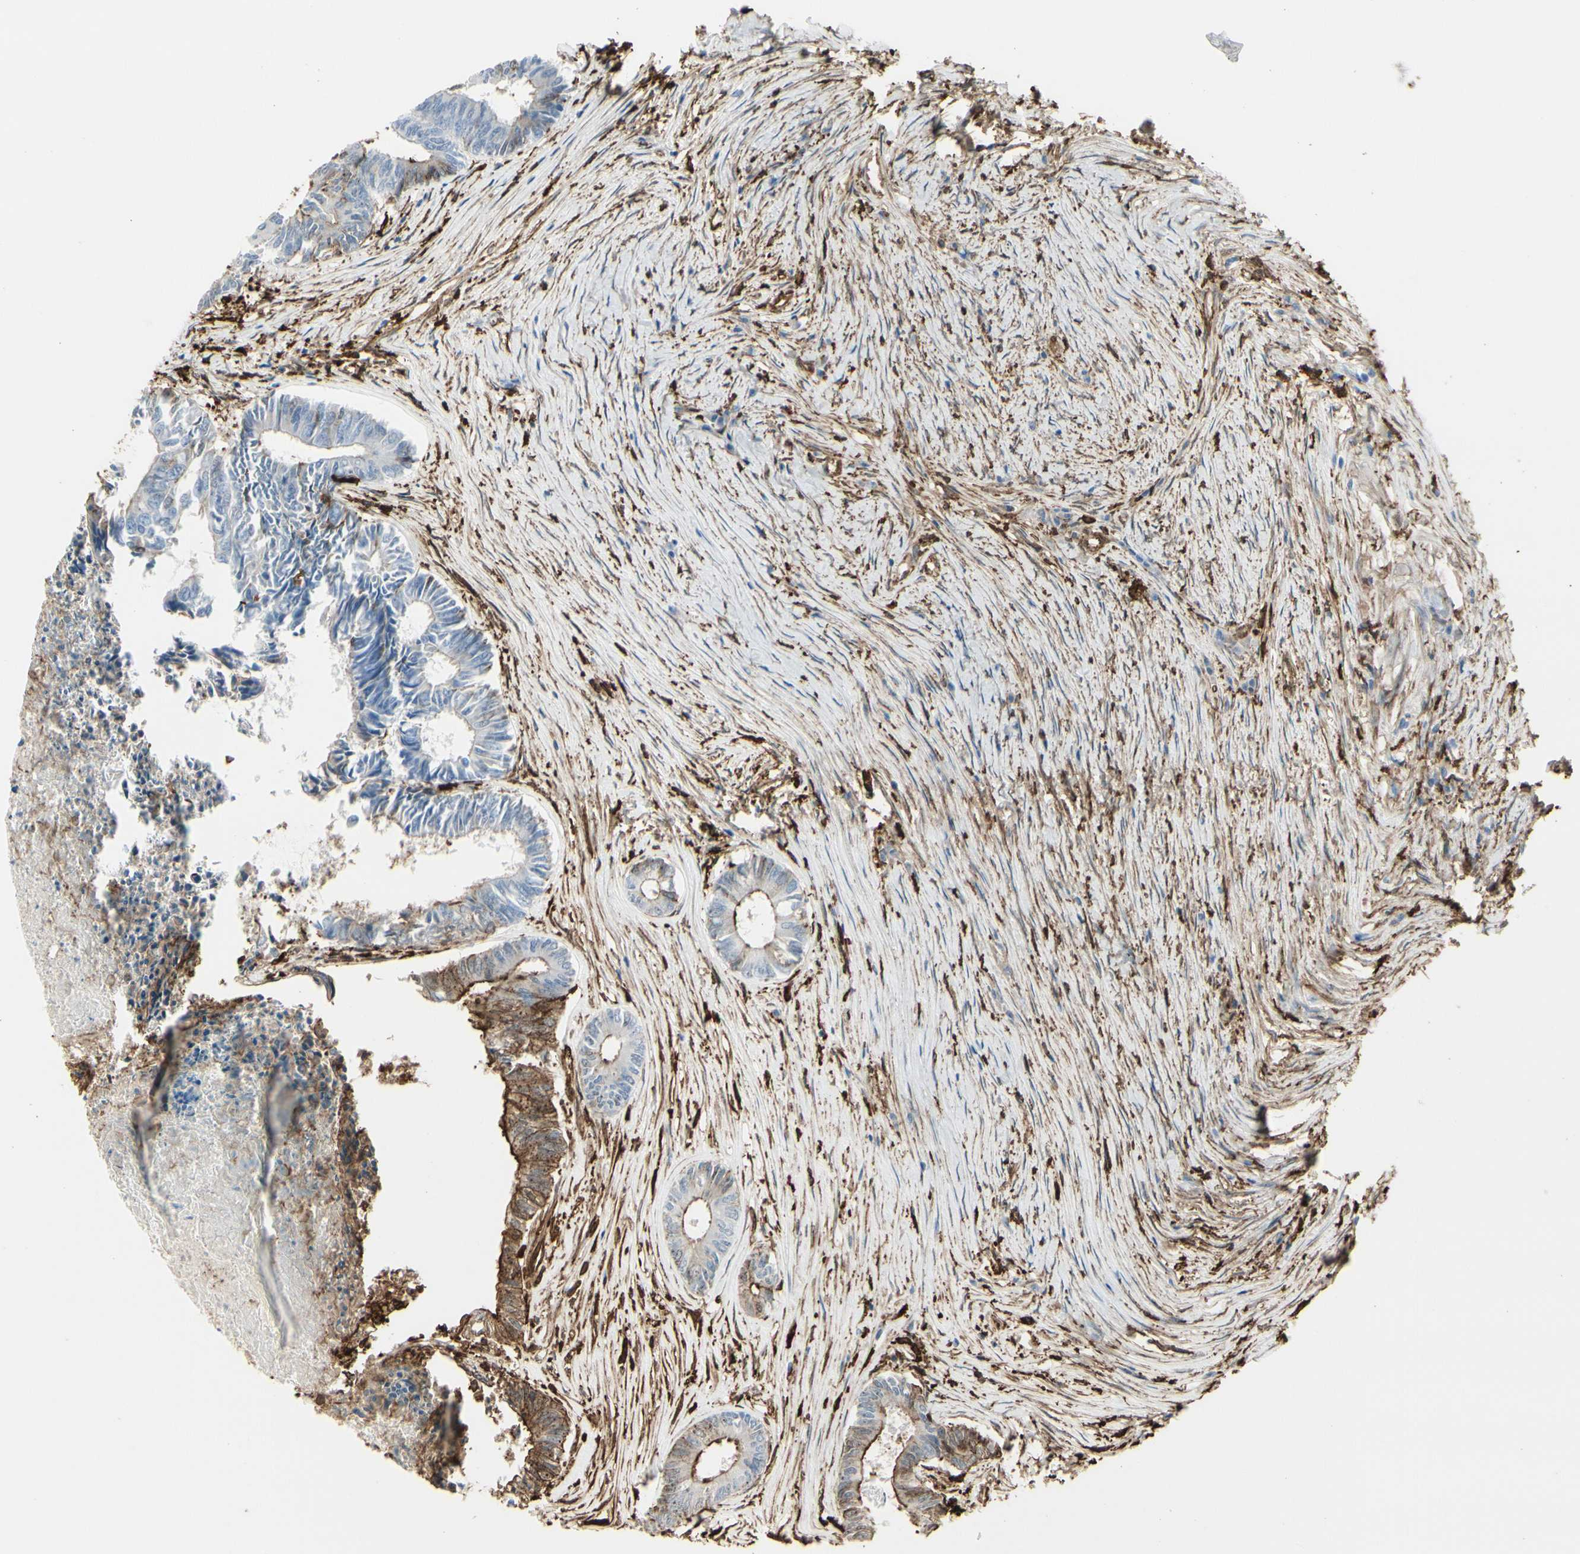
{"staining": {"intensity": "negative", "quantity": "none", "location": "none"}, "tissue": "colorectal cancer", "cell_type": "Tumor cells", "image_type": "cancer", "snomed": [{"axis": "morphology", "description": "Adenocarcinoma, NOS"}, {"axis": "topography", "description": "Rectum"}], "caption": "High magnification brightfield microscopy of colorectal adenocarcinoma stained with DAB (3,3'-diaminobenzidine) (brown) and counterstained with hematoxylin (blue): tumor cells show no significant expression. (Immunohistochemistry (ihc), brightfield microscopy, high magnification).", "gene": "GSN", "patient": {"sex": "male", "age": 63}}